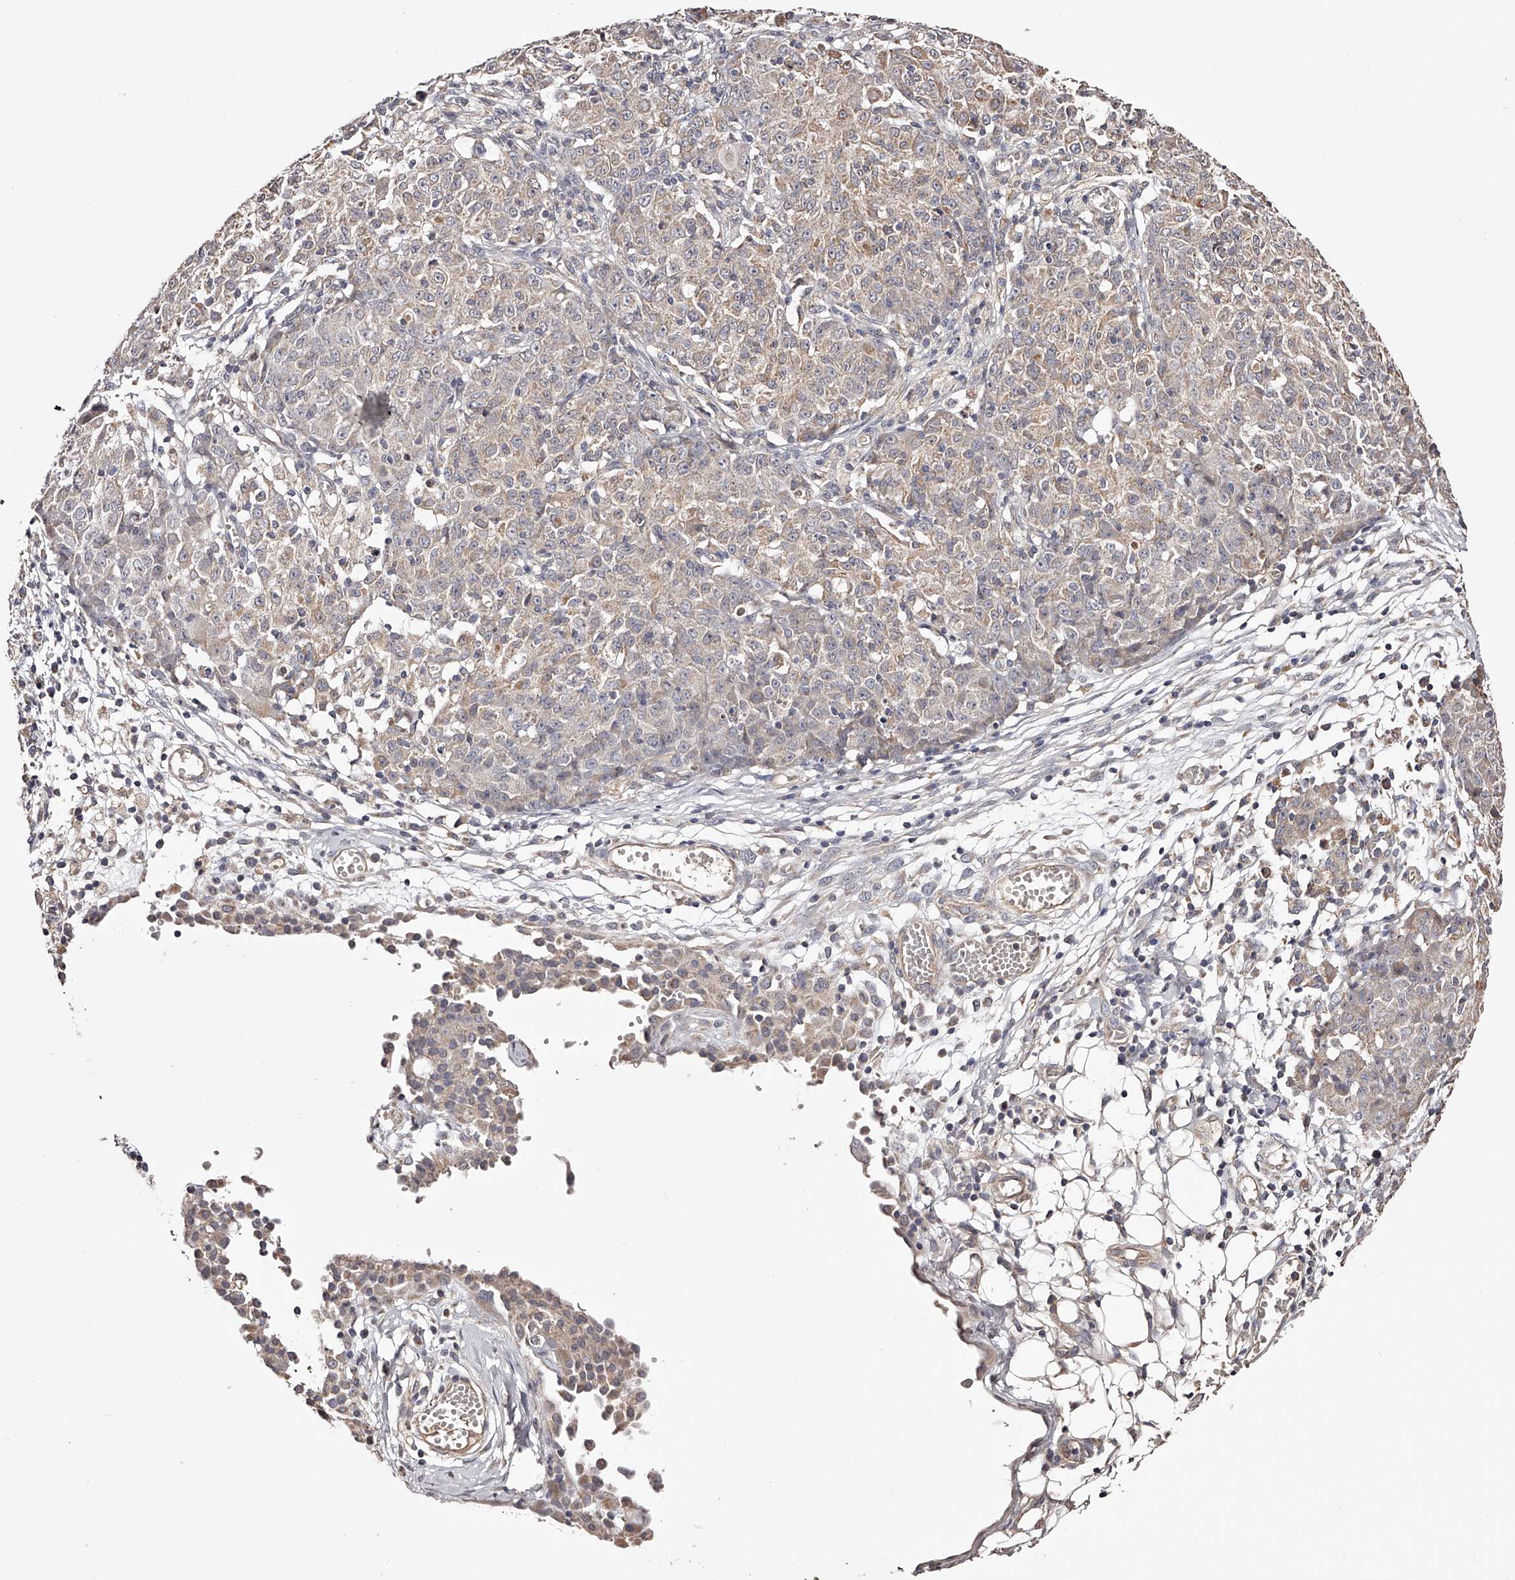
{"staining": {"intensity": "weak", "quantity": "<25%", "location": "cytoplasmic/membranous"}, "tissue": "ovarian cancer", "cell_type": "Tumor cells", "image_type": "cancer", "snomed": [{"axis": "morphology", "description": "Carcinoma, endometroid"}, {"axis": "topography", "description": "Ovary"}], "caption": "The histopathology image displays no significant positivity in tumor cells of ovarian cancer (endometroid carcinoma).", "gene": "USP21", "patient": {"sex": "female", "age": 42}}